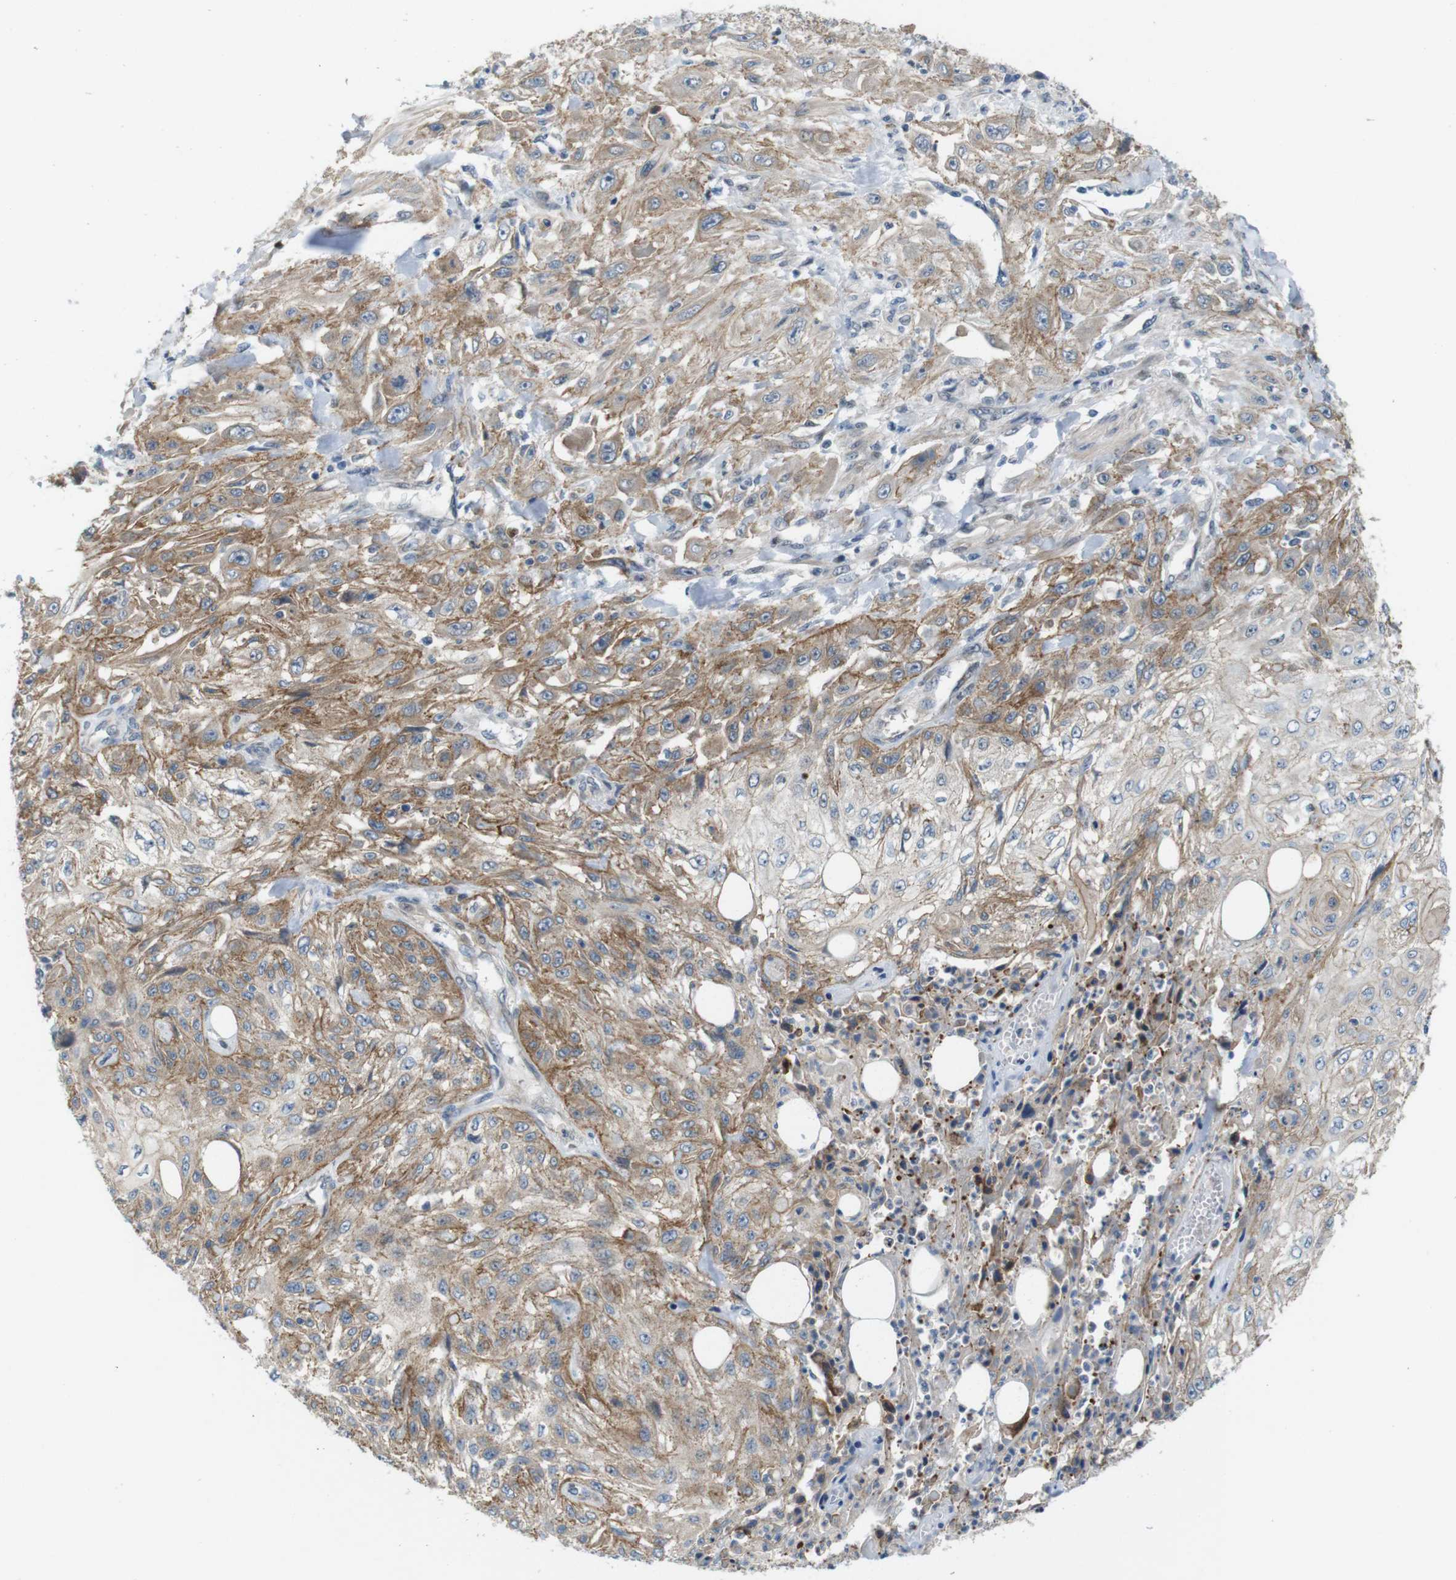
{"staining": {"intensity": "weak", "quantity": "25%-75%", "location": "cytoplasmic/membranous"}, "tissue": "skin cancer", "cell_type": "Tumor cells", "image_type": "cancer", "snomed": [{"axis": "morphology", "description": "Squamous cell carcinoma, NOS"}, {"axis": "topography", "description": "Skin"}], "caption": "IHC of human skin cancer shows low levels of weak cytoplasmic/membranous expression in about 25%-75% of tumor cells.", "gene": "SKI", "patient": {"sex": "male", "age": 75}}